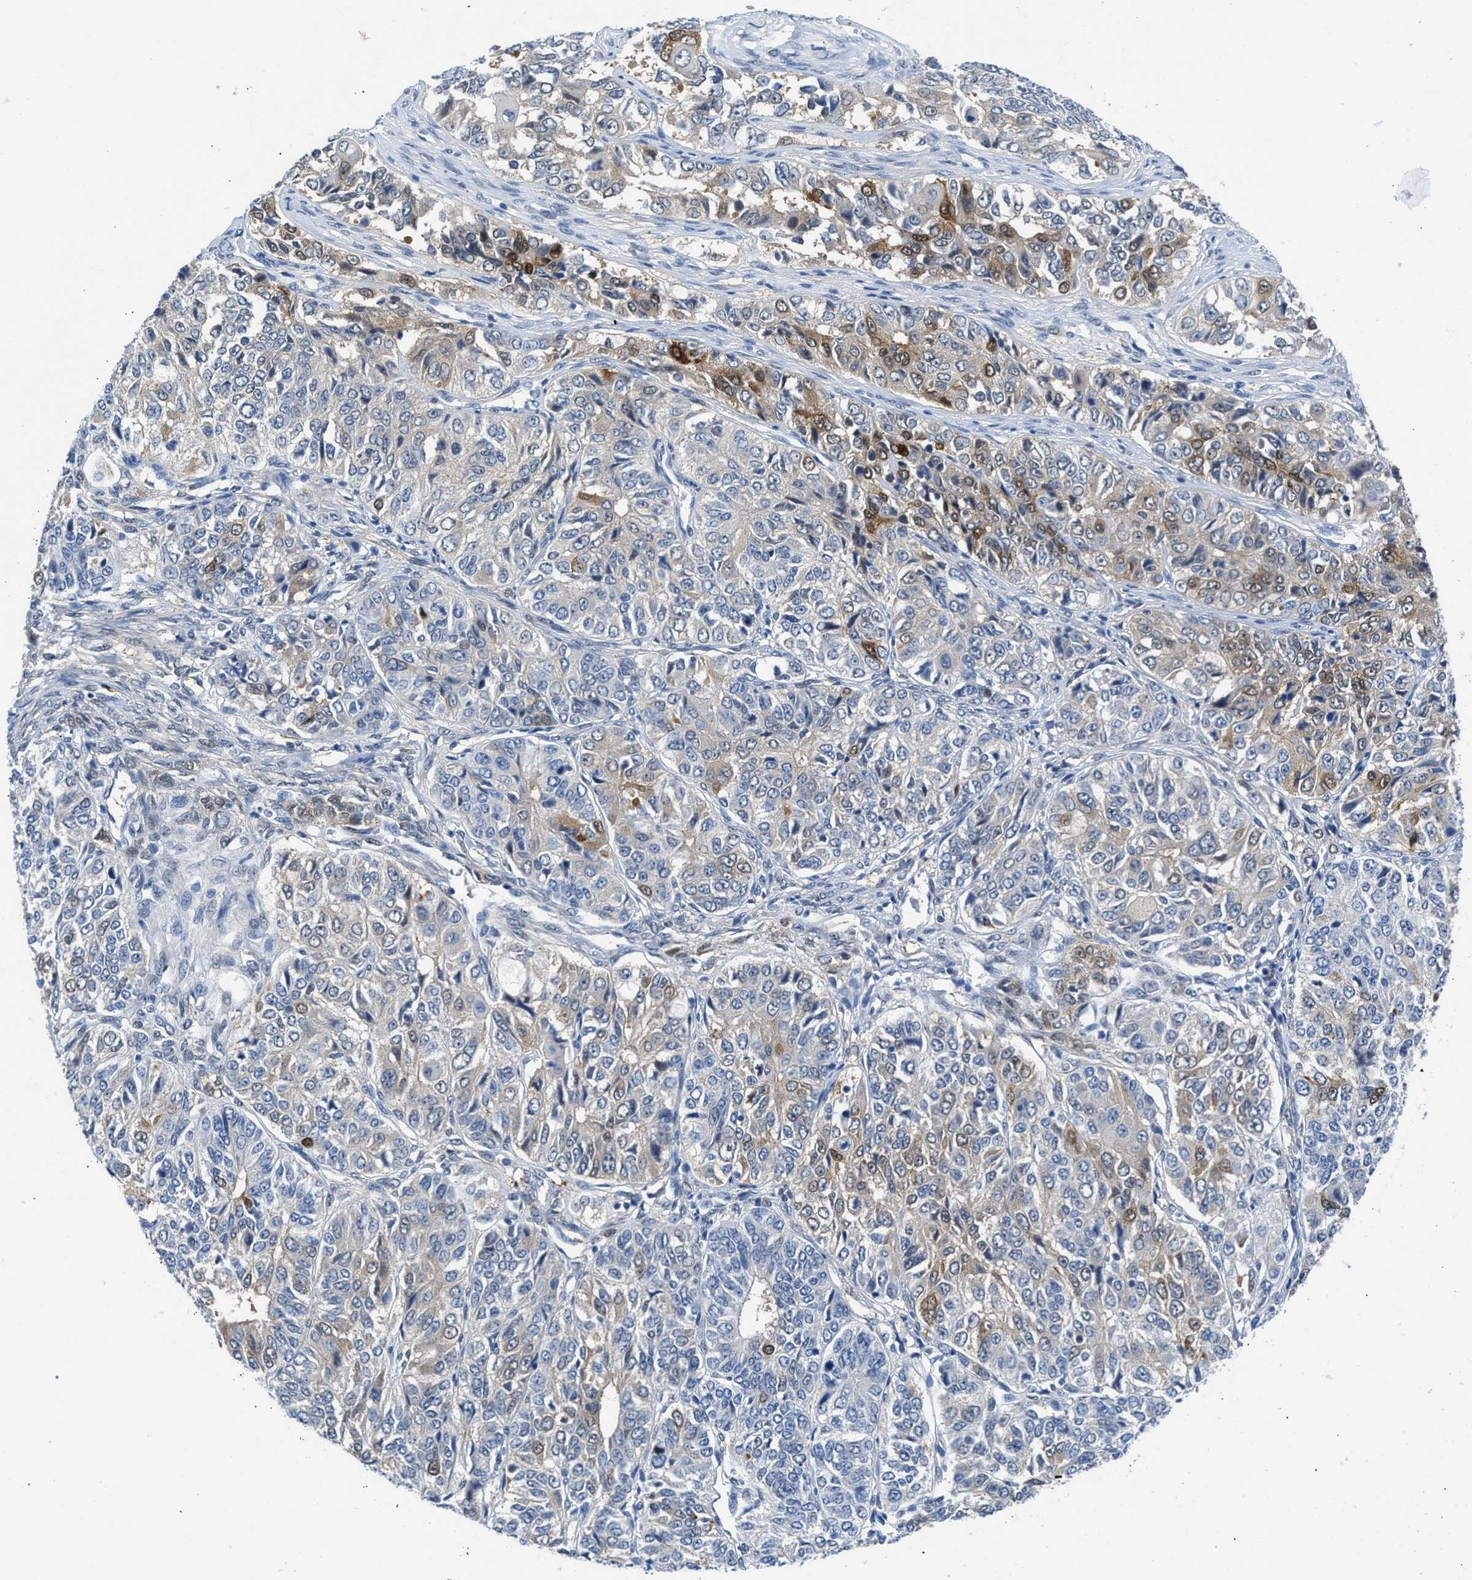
{"staining": {"intensity": "moderate", "quantity": "<25%", "location": "cytoplasmic/membranous,nuclear"}, "tissue": "ovarian cancer", "cell_type": "Tumor cells", "image_type": "cancer", "snomed": [{"axis": "morphology", "description": "Carcinoma, endometroid"}, {"axis": "topography", "description": "Ovary"}], "caption": "Immunohistochemical staining of human ovarian cancer reveals low levels of moderate cytoplasmic/membranous and nuclear positivity in about <25% of tumor cells.", "gene": "CBR1", "patient": {"sex": "female", "age": 51}}